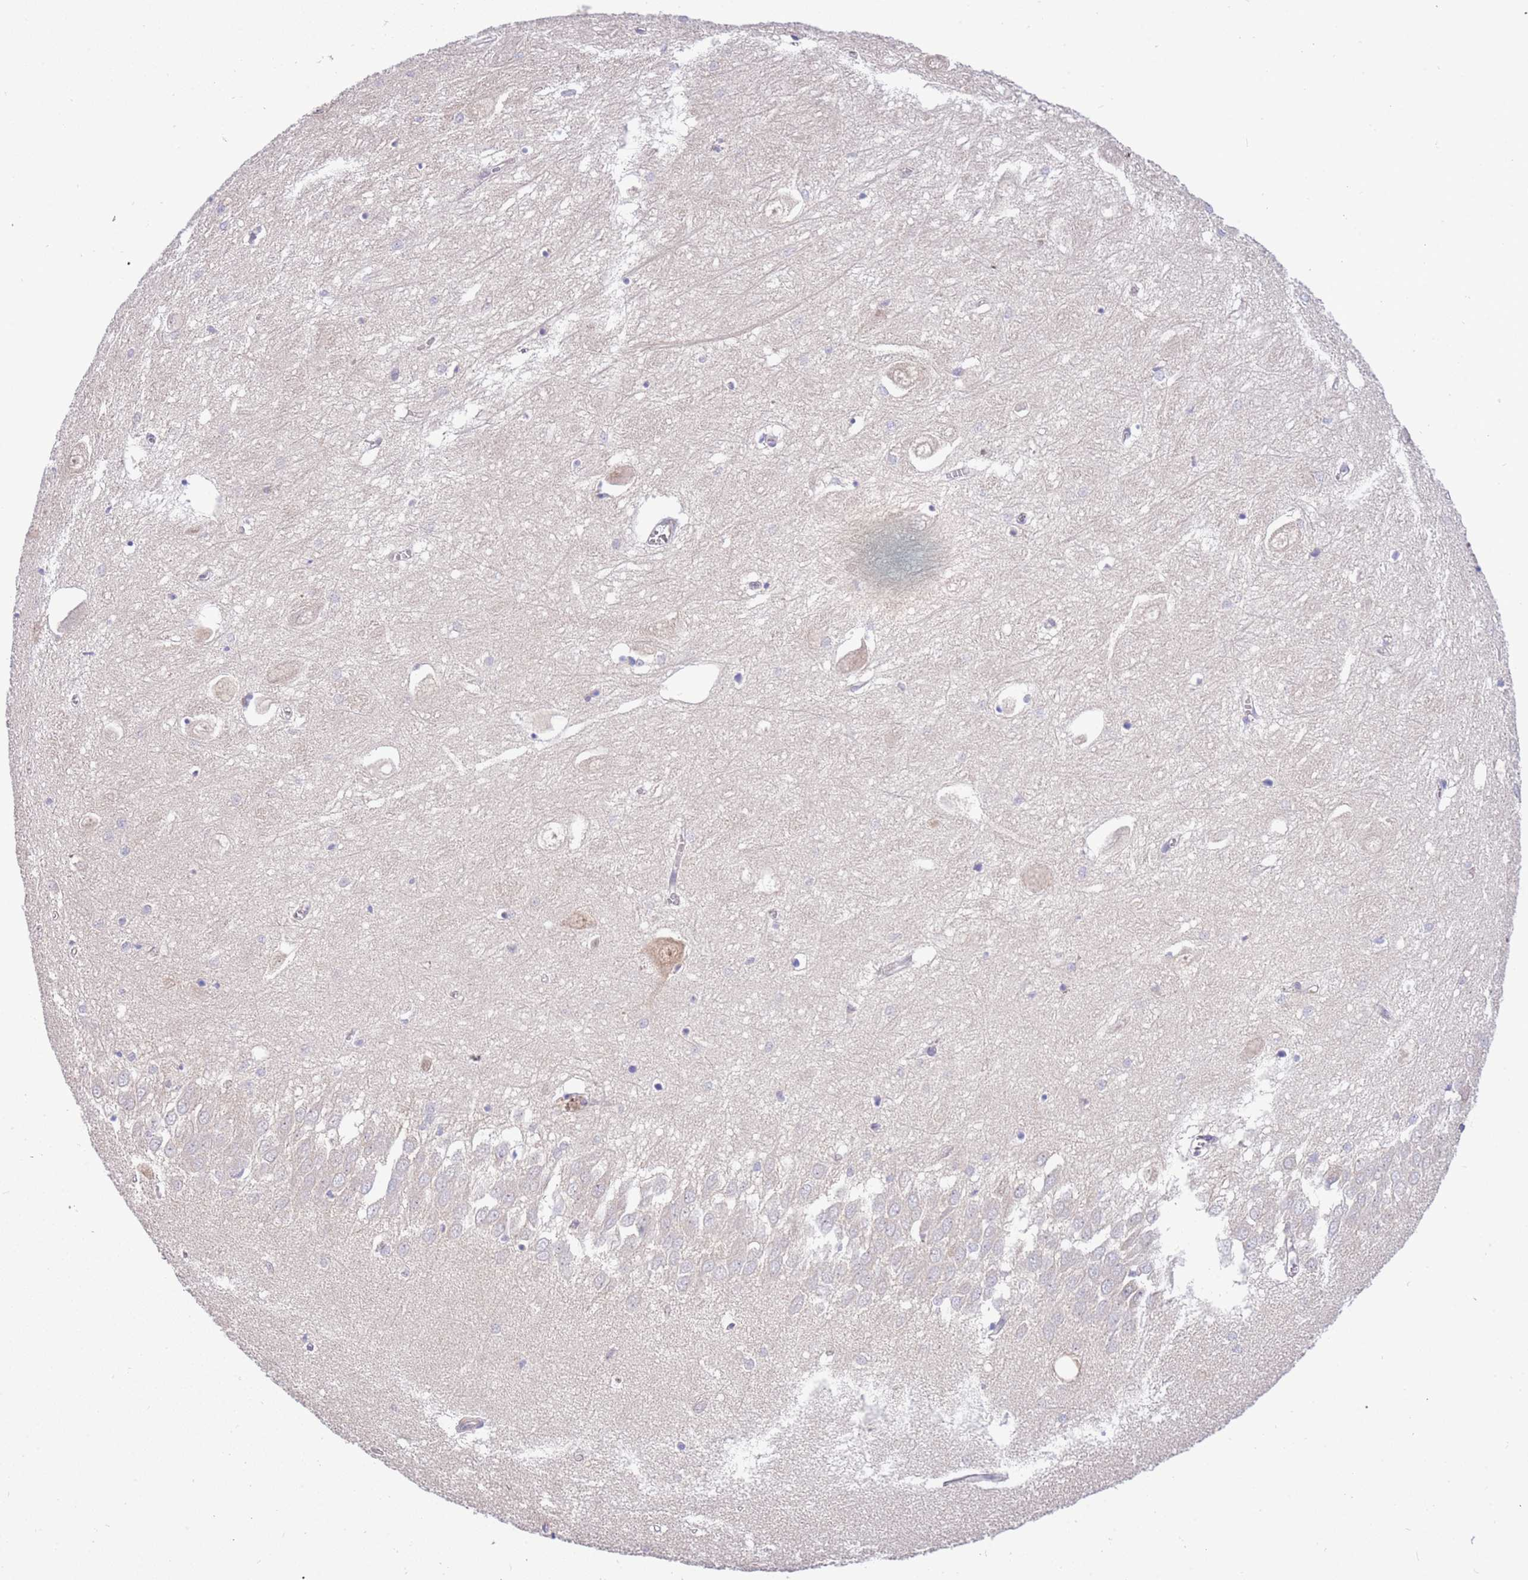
{"staining": {"intensity": "negative", "quantity": "none", "location": "none"}, "tissue": "hippocampus", "cell_type": "Glial cells", "image_type": "normal", "snomed": [{"axis": "morphology", "description": "Normal tissue, NOS"}, {"axis": "topography", "description": "Hippocampus"}], "caption": "Histopathology image shows no significant protein positivity in glial cells of normal hippocampus.", "gene": "STIP1", "patient": {"sex": "female", "age": 64}}